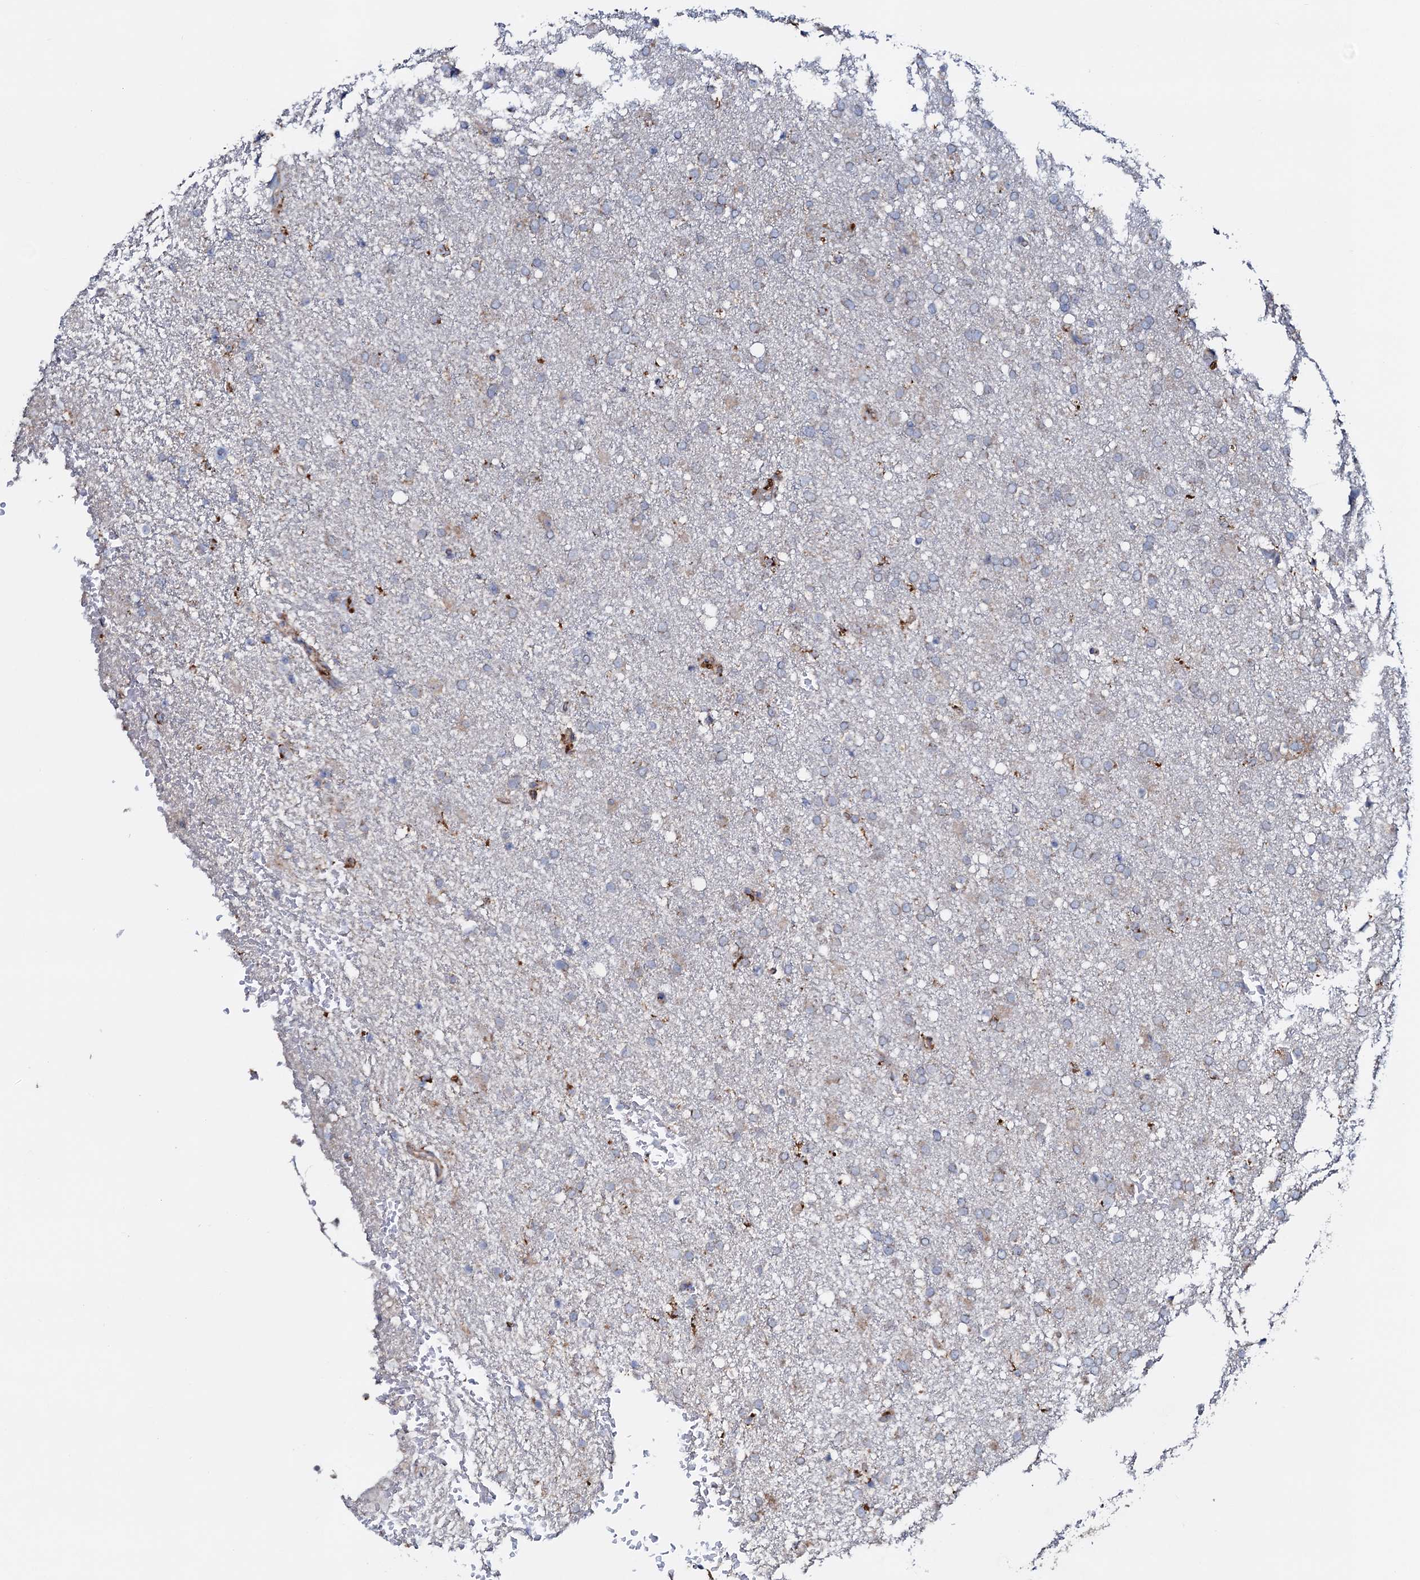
{"staining": {"intensity": "weak", "quantity": "<25%", "location": "cytoplasmic/membranous"}, "tissue": "glioma", "cell_type": "Tumor cells", "image_type": "cancer", "snomed": [{"axis": "morphology", "description": "Glioma, malignant, High grade"}, {"axis": "topography", "description": "Brain"}], "caption": "Glioma was stained to show a protein in brown. There is no significant positivity in tumor cells.", "gene": "P2RX4", "patient": {"sex": "male", "age": 72}}